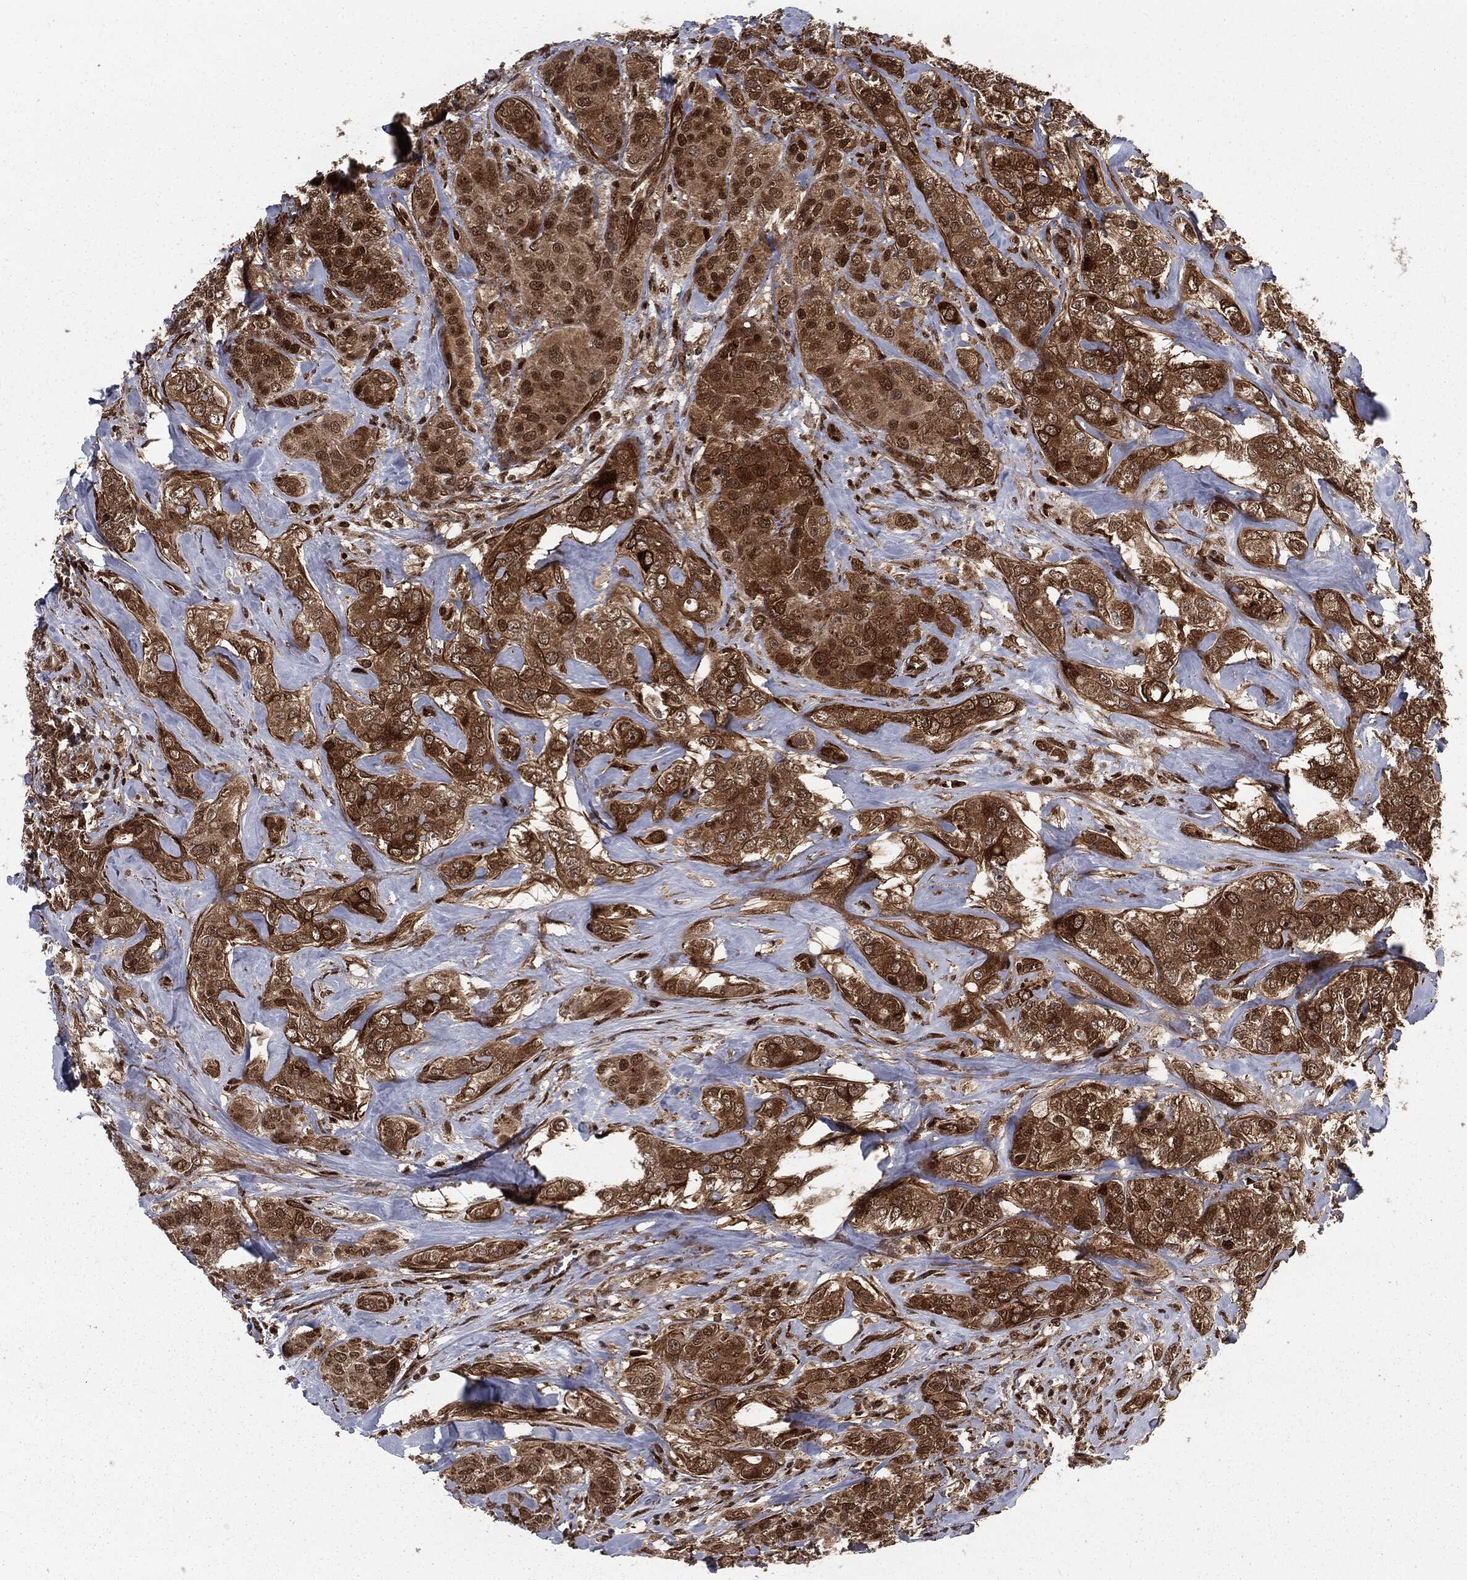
{"staining": {"intensity": "strong", "quantity": ">75%", "location": "cytoplasmic/membranous"}, "tissue": "breast cancer", "cell_type": "Tumor cells", "image_type": "cancer", "snomed": [{"axis": "morphology", "description": "Normal tissue, NOS"}, {"axis": "morphology", "description": "Duct carcinoma"}, {"axis": "topography", "description": "Breast"}], "caption": "Immunohistochemistry (IHC) image of neoplastic tissue: breast cancer (invasive ductal carcinoma) stained using IHC exhibits high levels of strong protein expression localized specifically in the cytoplasmic/membranous of tumor cells, appearing as a cytoplasmic/membranous brown color.", "gene": "RANBP9", "patient": {"sex": "female", "age": 43}}